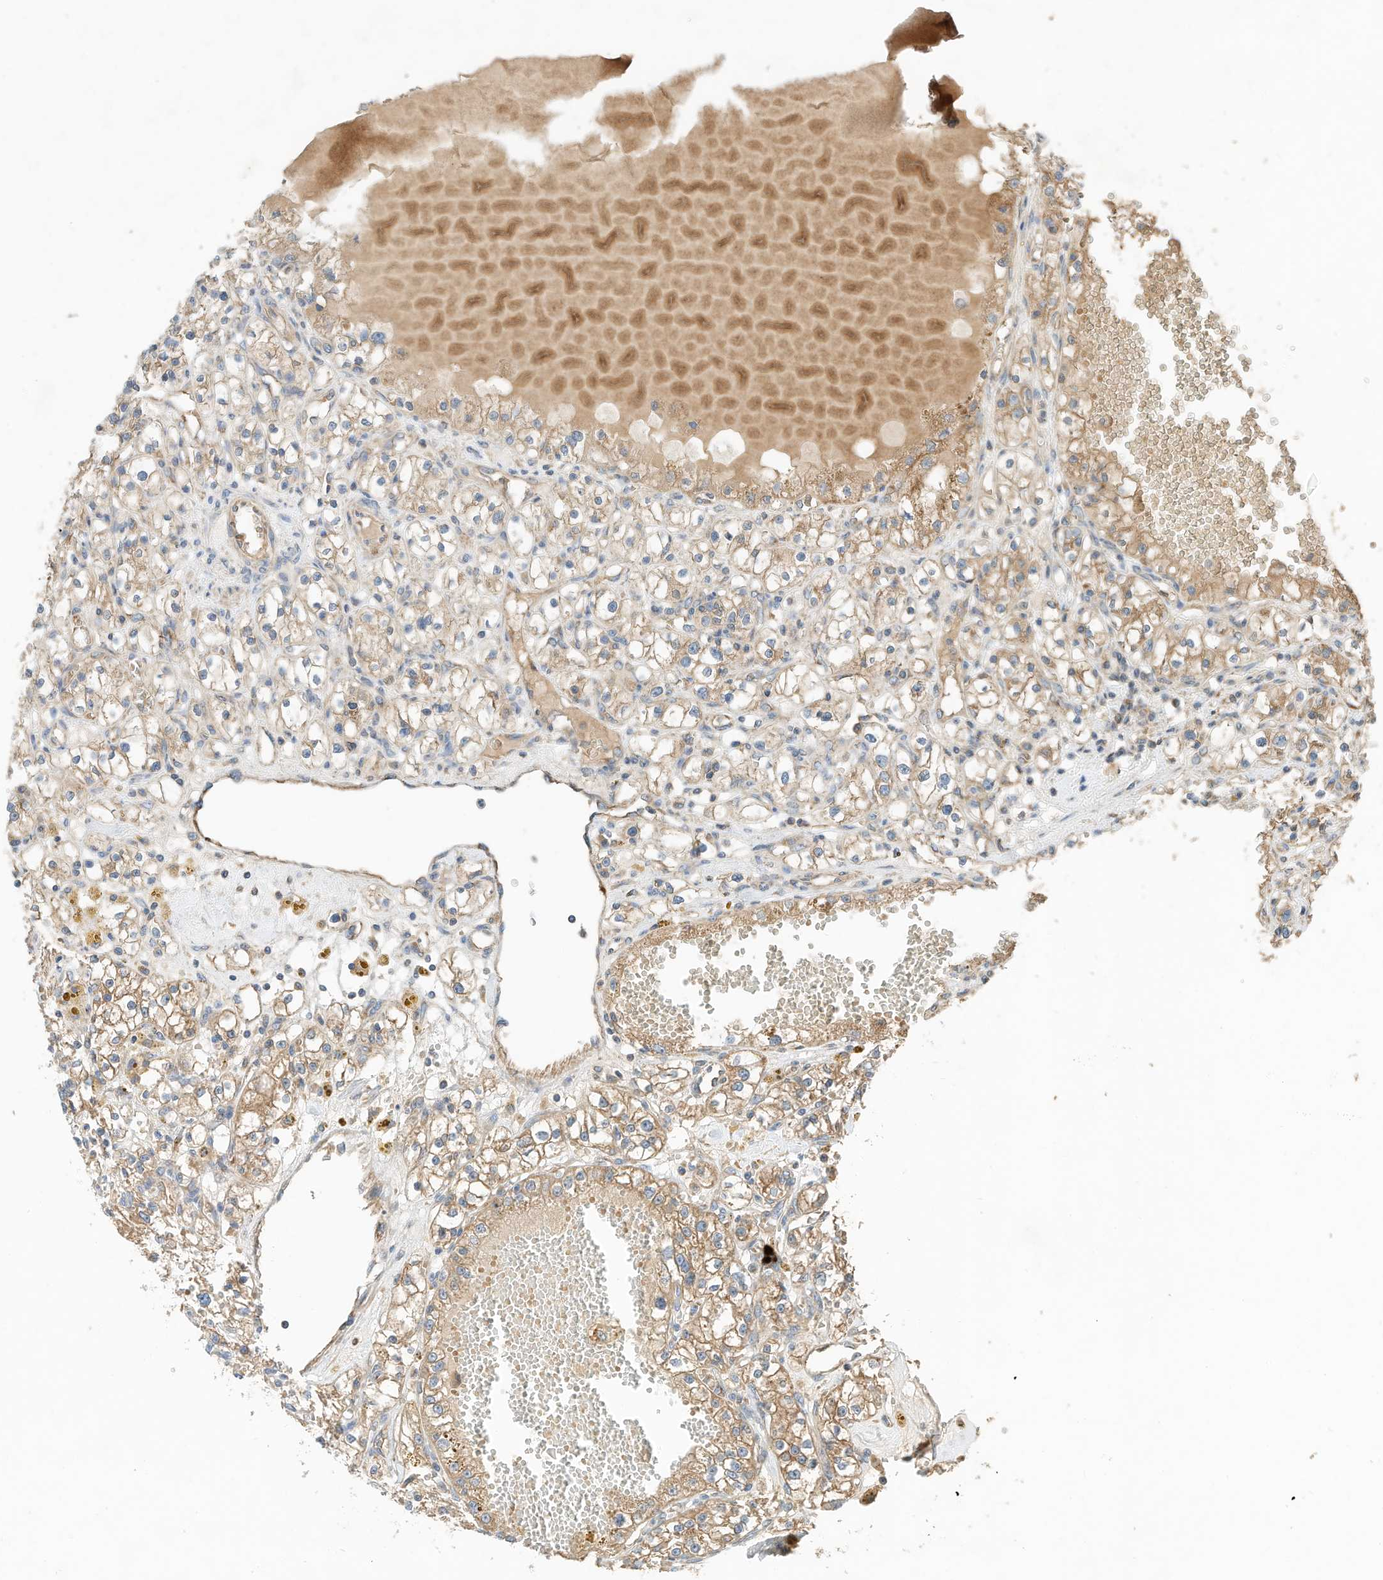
{"staining": {"intensity": "moderate", "quantity": ">75%", "location": "cytoplasmic/membranous"}, "tissue": "renal cancer", "cell_type": "Tumor cells", "image_type": "cancer", "snomed": [{"axis": "morphology", "description": "Adenocarcinoma, NOS"}, {"axis": "topography", "description": "Kidney"}], "caption": "A micrograph showing moderate cytoplasmic/membranous positivity in about >75% of tumor cells in renal cancer, as visualized by brown immunohistochemical staining.", "gene": "CPAMD8", "patient": {"sex": "male", "age": 56}}